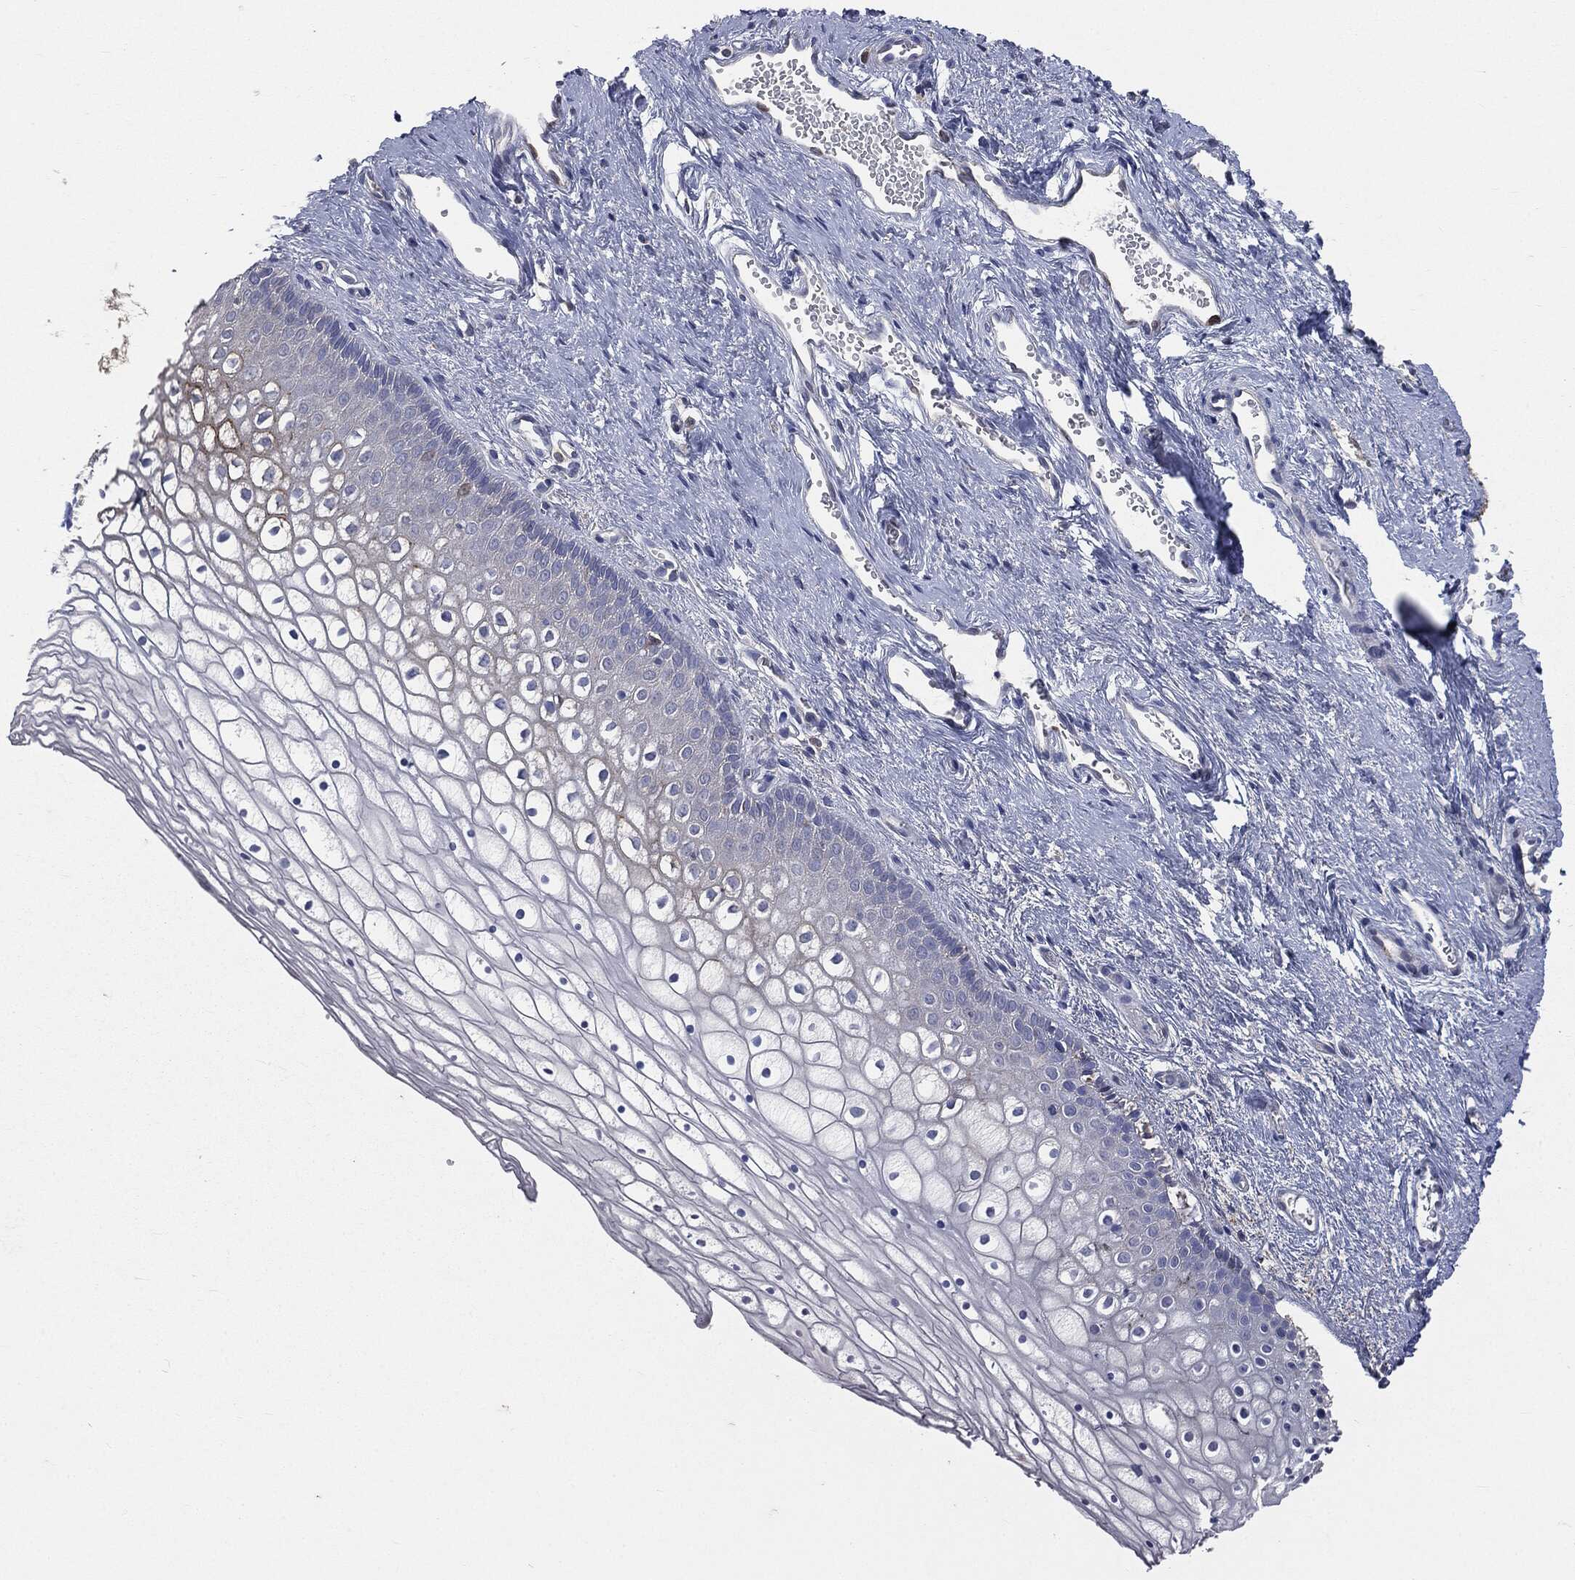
{"staining": {"intensity": "negative", "quantity": "none", "location": "none"}, "tissue": "vagina", "cell_type": "Squamous epithelial cells", "image_type": "normal", "snomed": [{"axis": "morphology", "description": "Normal tissue, NOS"}, {"axis": "topography", "description": "Vagina"}], "caption": "A high-resolution photomicrograph shows immunohistochemistry staining of normal vagina, which displays no significant expression in squamous epithelial cells.", "gene": "PTGS2", "patient": {"sex": "female", "age": 32}}